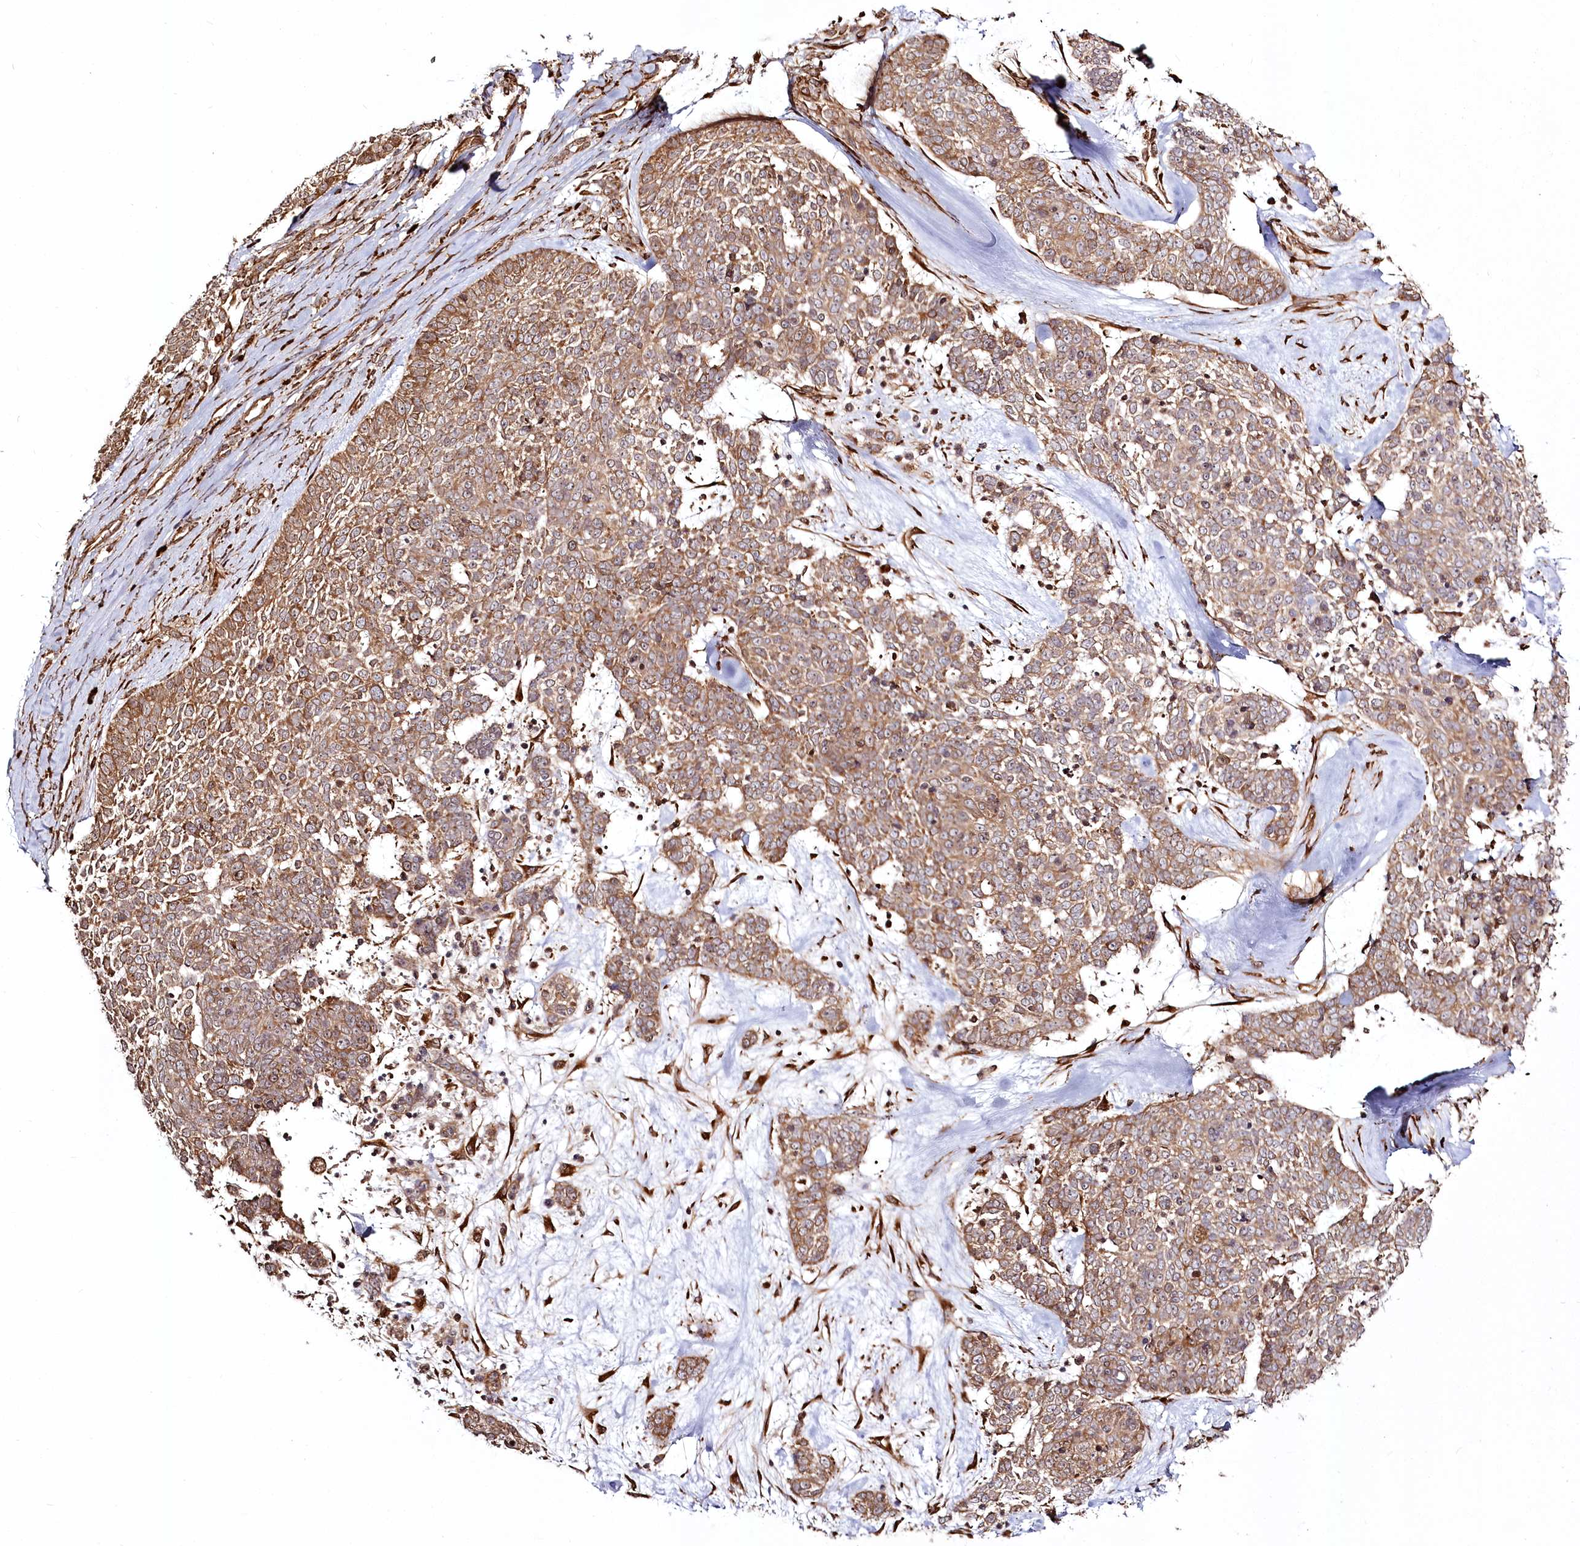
{"staining": {"intensity": "moderate", "quantity": ">75%", "location": "cytoplasmic/membranous"}, "tissue": "skin cancer", "cell_type": "Tumor cells", "image_type": "cancer", "snomed": [{"axis": "morphology", "description": "Basal cell carcinoma"}, {"axis": "topography", "description": "Skin"}], "caption": "Skin cancer (basal cell carcinoma) was stained to show a protein in brown. There is medium levels of moderate cytoplasmic/membranous positivity in about >75% of tumor cells.", "gene": "FAM13A", "patient": {"sex": "female", "age": 81}}